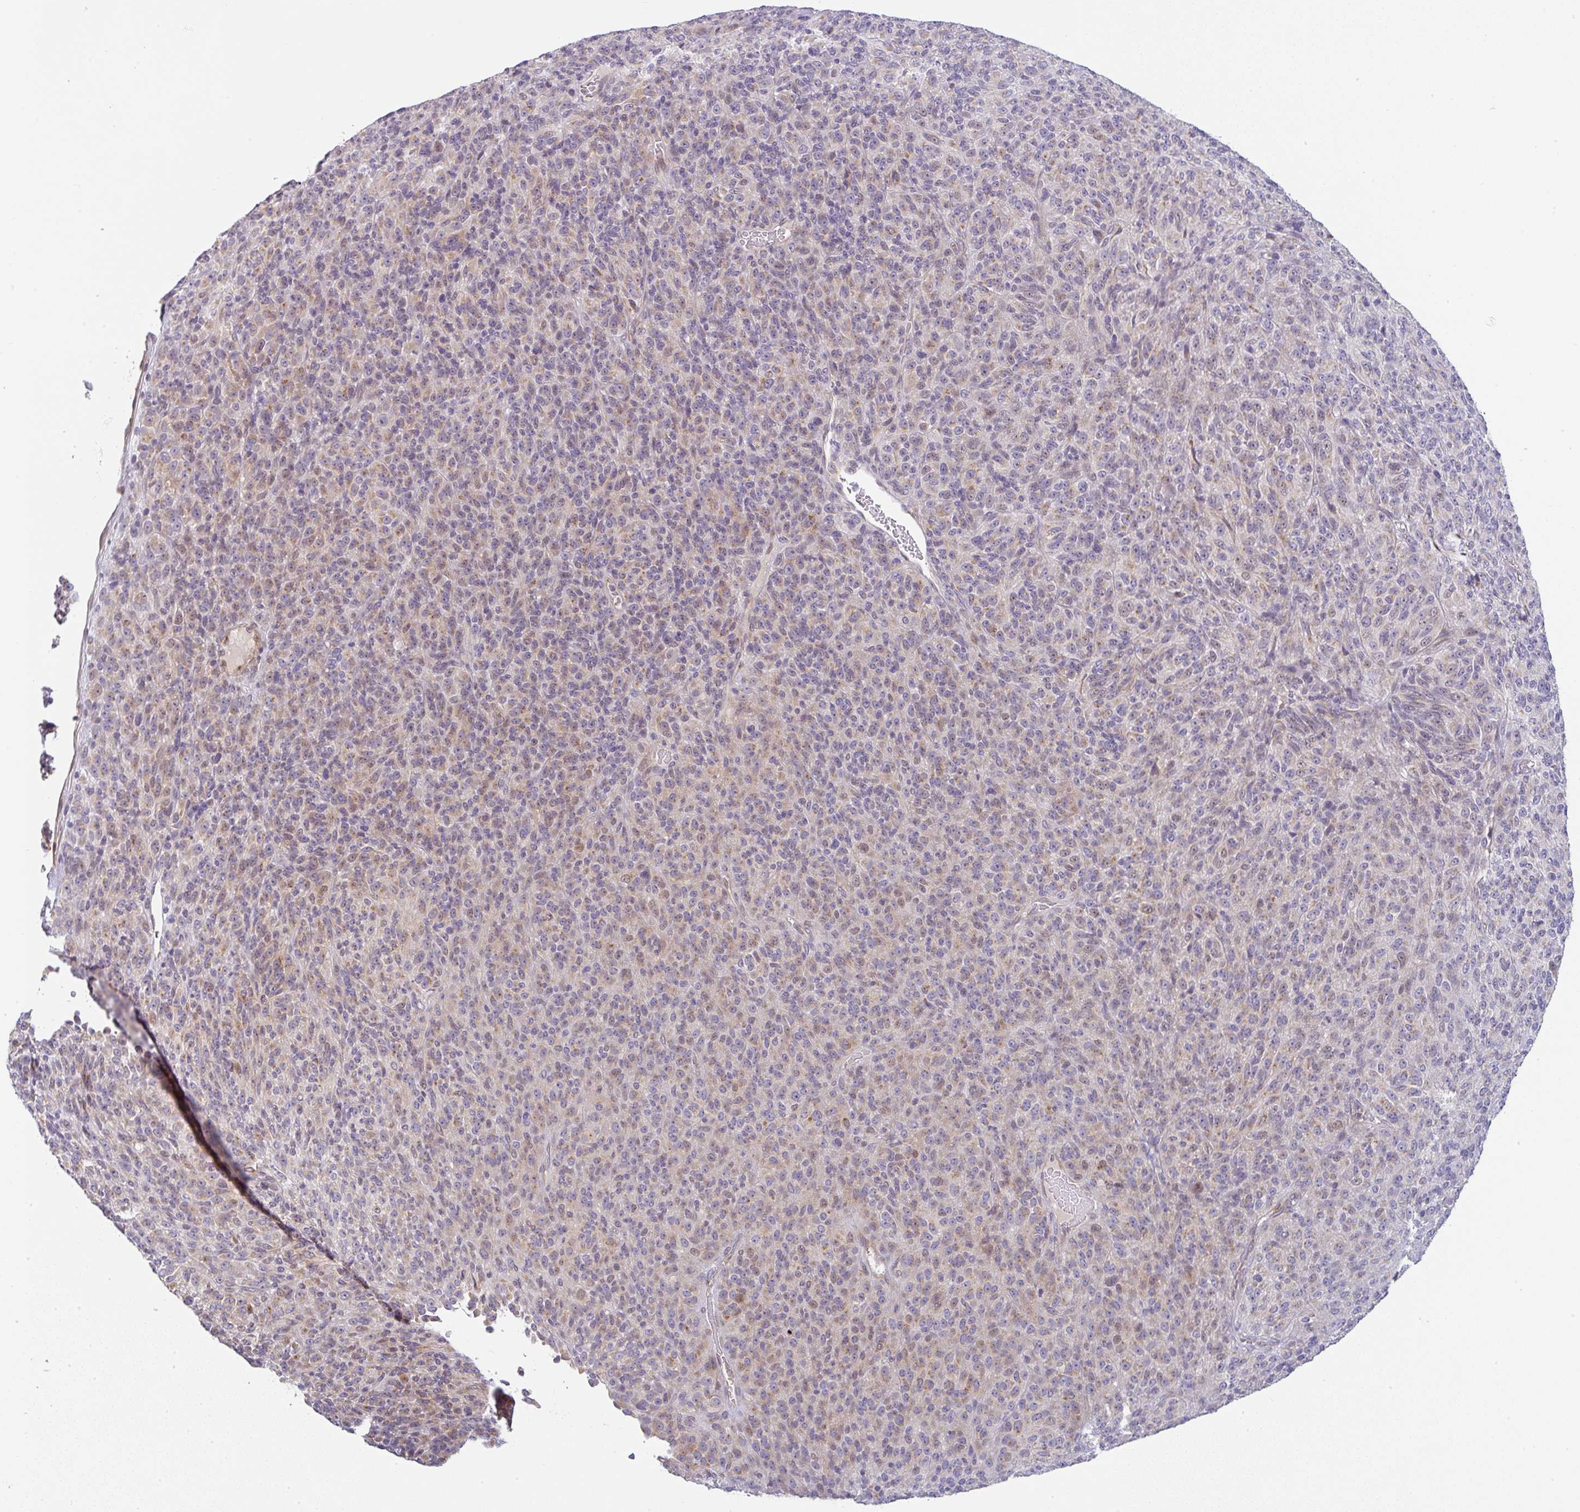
{"staining": {"intensity": "weak", "quantity": "25%-75%", "location": "cytoplasmic/membranous,nuclear"}, "tissue": "melanoma", "cell_type": "Tumor cells", "image_type": "cancer", "snomed": [{"axis": "morphology", "description": "Malignant melanoma, Metastatic site"}, {"axis": "topography", "description": "Brain"}], "caption": "A histopathology image of malignant melanoma (metastatic site) stained for a protein exhibits weak cytoplasmic/membranous and nuclear brown staining in tumor cells.", "gene": "MOB1A", "patient": {"sex": "female", "age": 56}}